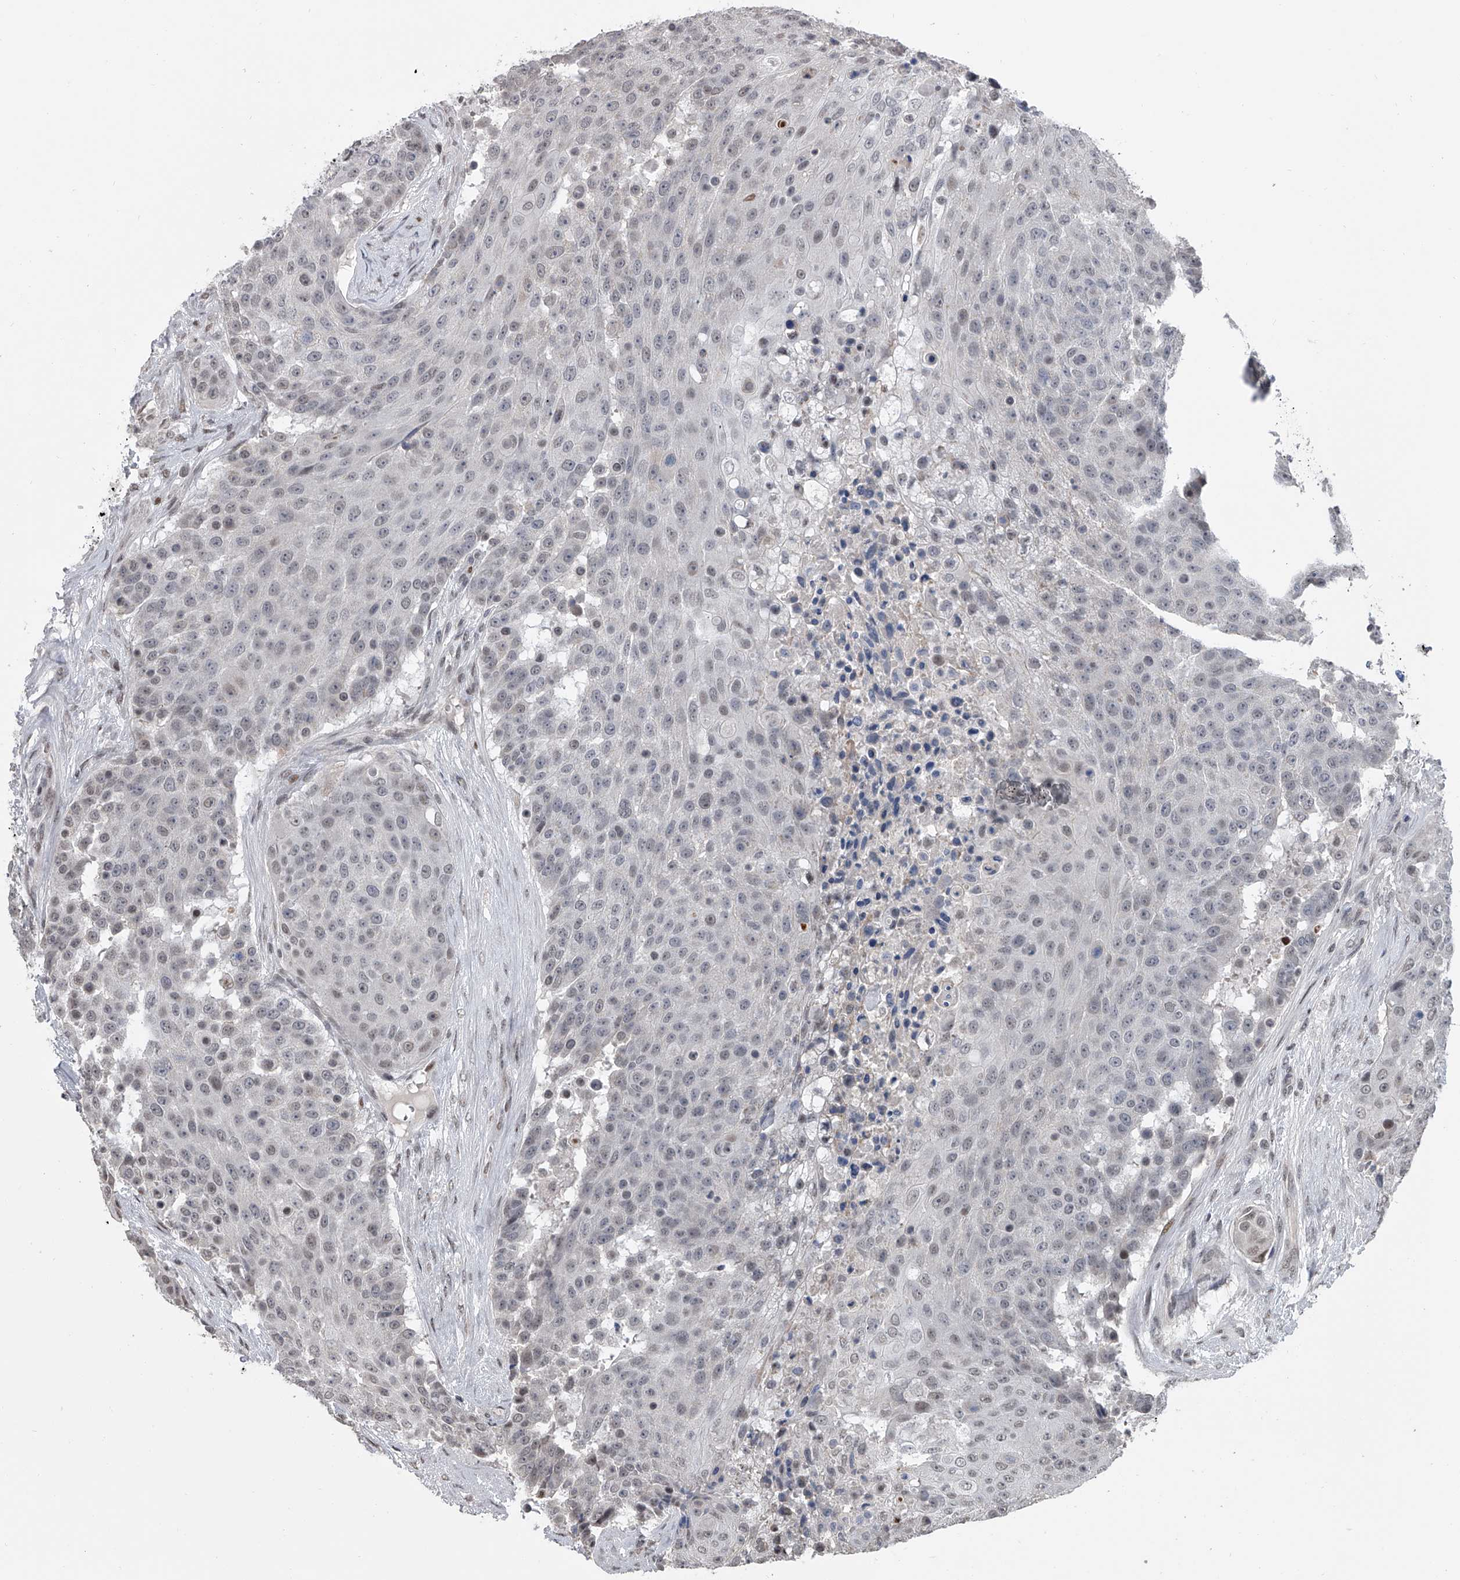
{"staining": {"intensity": "negative", "quantity": "none", "location": "none"}, "tissue": "urothelial cancer", "cell_type": "Tumor cells", "image_type": "cancer", "snomed": [{"axis": "morphology", "description": "Urothelial carcinoma, High grade"}, {"axis": "topography", "description": "Urinary bladder"}], "caption": "The IHC photomicrograph has no significant staining in tumor cells of high-grade urothelial carcinoma tissue.", "gene": "ZNF426", "patient": {"sex": "female", "age": 63}}